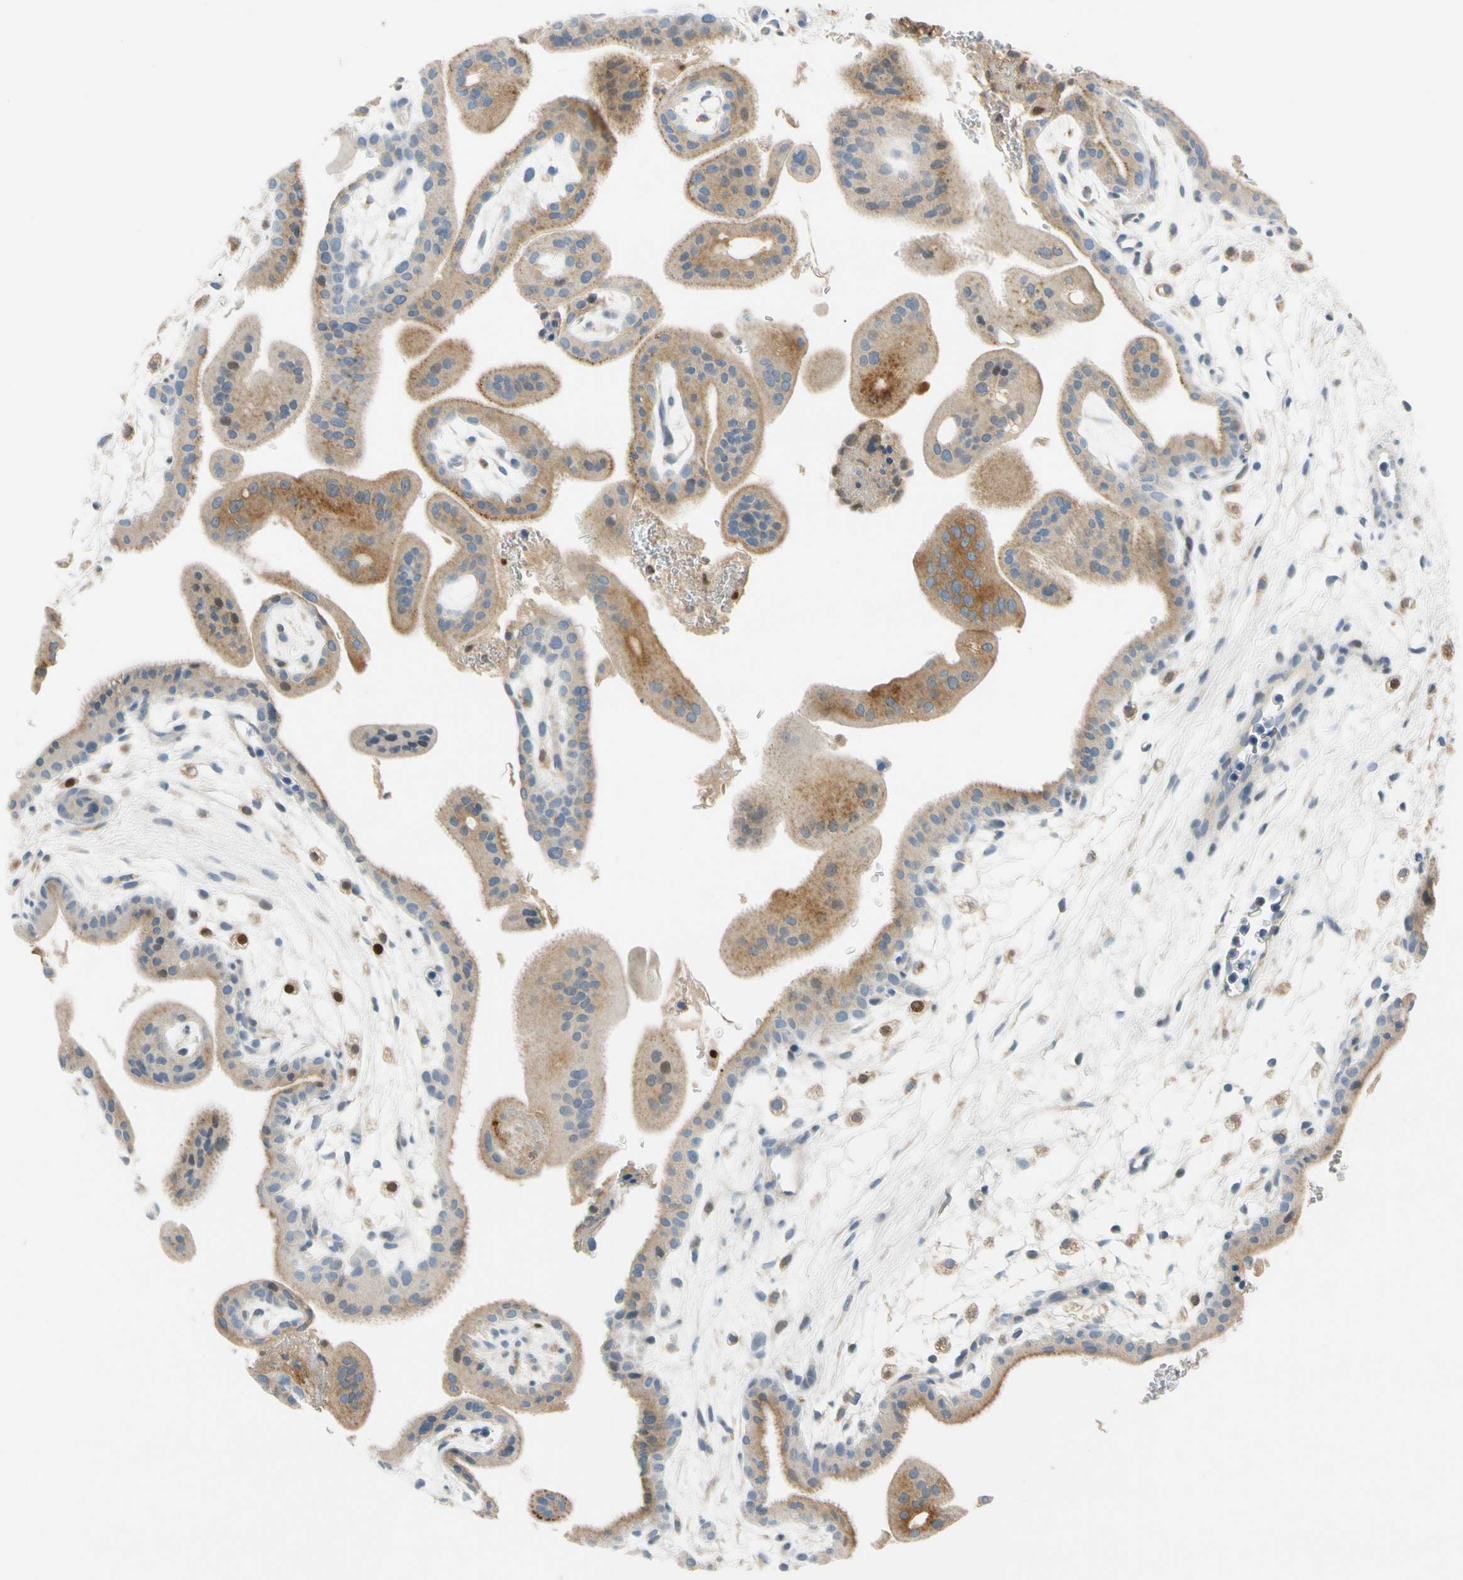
{"staining": {"intensity": "negative", "quantity": "none", "location": "none"}, "tissue": "placenta", "cell_type": "Decidual cells", "image_type": "normal", "snomed": [{"axis": "morphology", "description": "Normal tissue, NOS"}, {"axis": "topography", "description": "Placenta"}], "caption": "A high-resolution histopathology image shows immunohistochemistry staining of normal placenta, which demonstrates no significant staining in decidual cells.", "gene": "SP140", "patient": {"sex": "female", "age": 35}}